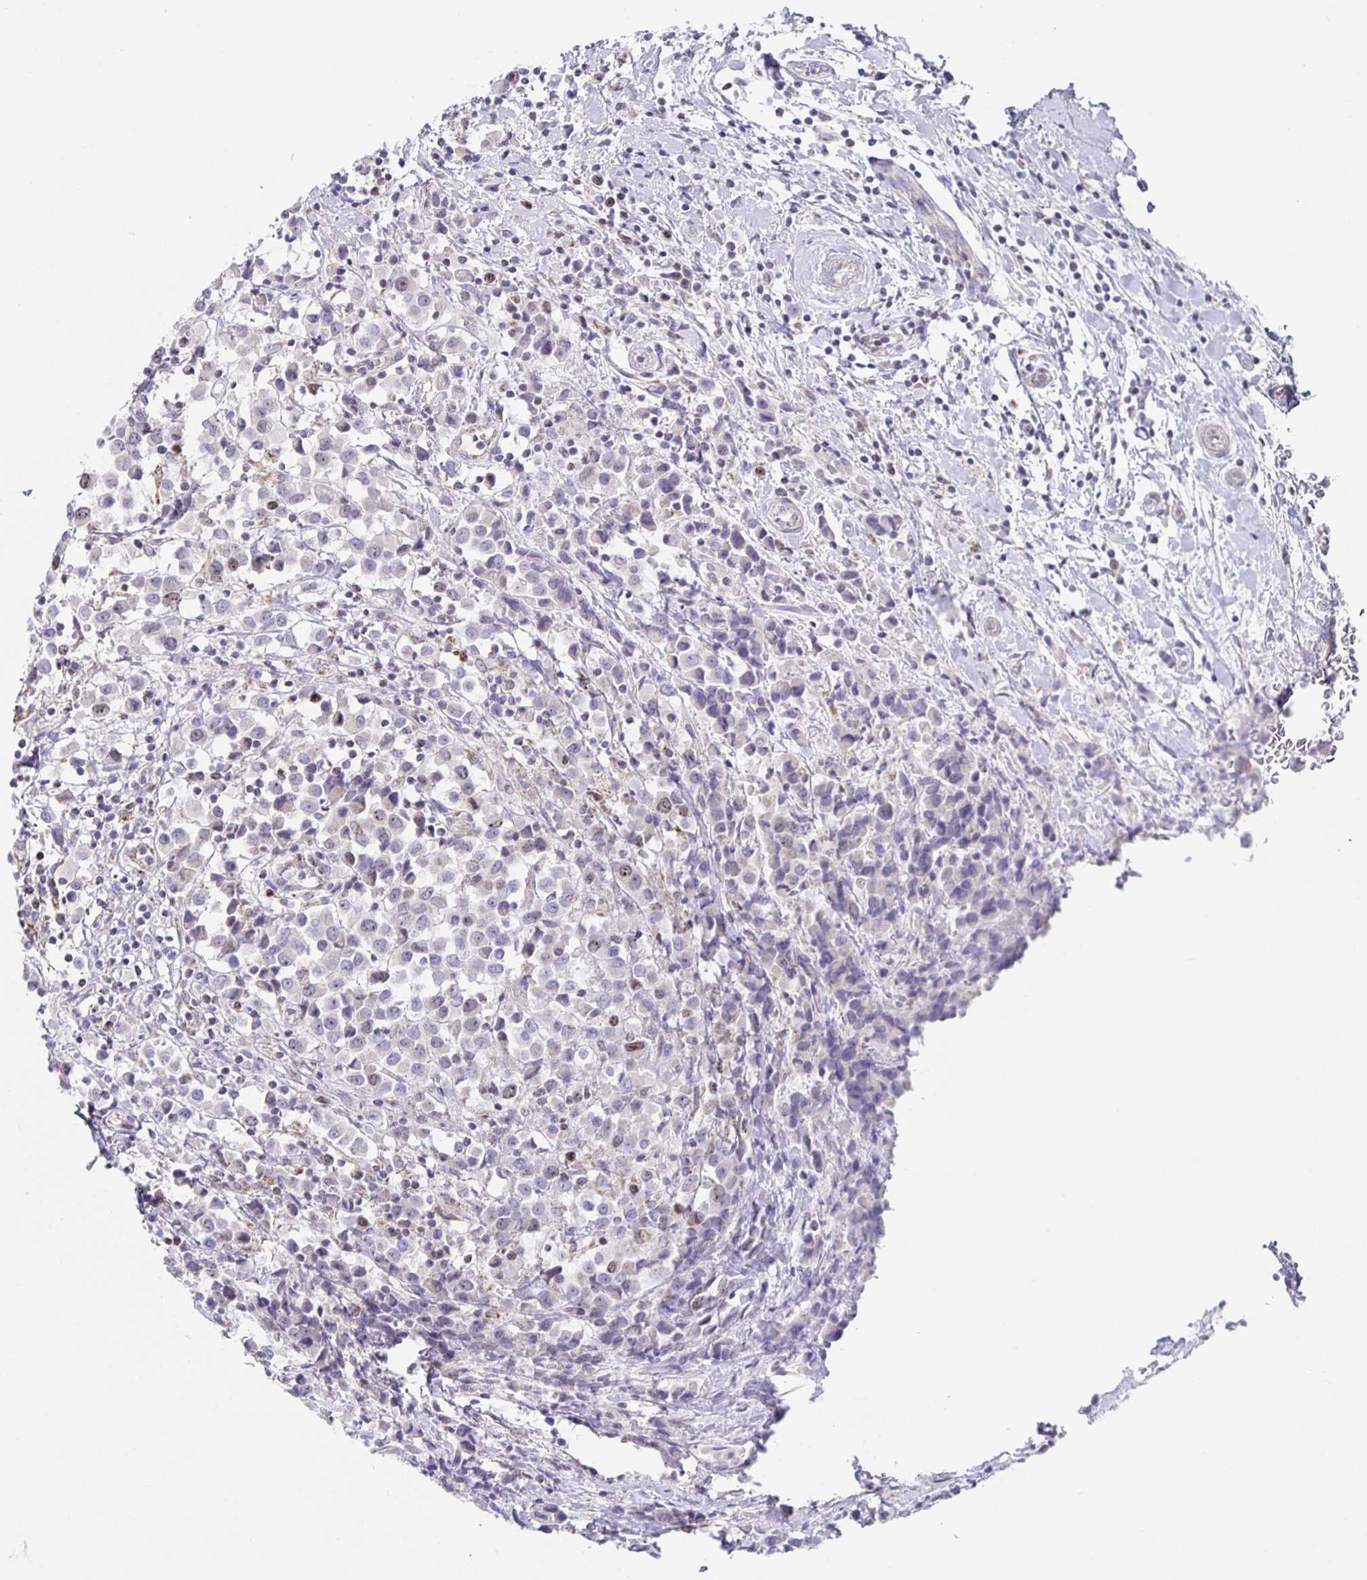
{"staining": {"intensity": "negative", "quantity": "none", "location": "none"}, "tissue": "breast cancer", "cell_type": "Tumor cells", "image_type": "cancer", "snomed": [{"axis": "morphology", "description": "Duct carcinoma"}, {"axis": "topography", "description": "Breast"}], "caption": "A photomicrograph of human breast invasive ductal carcinoma is negative for staining in tumor cells.", "gene": "CENPH", "patient": {"sex": "female", "age": 61}}